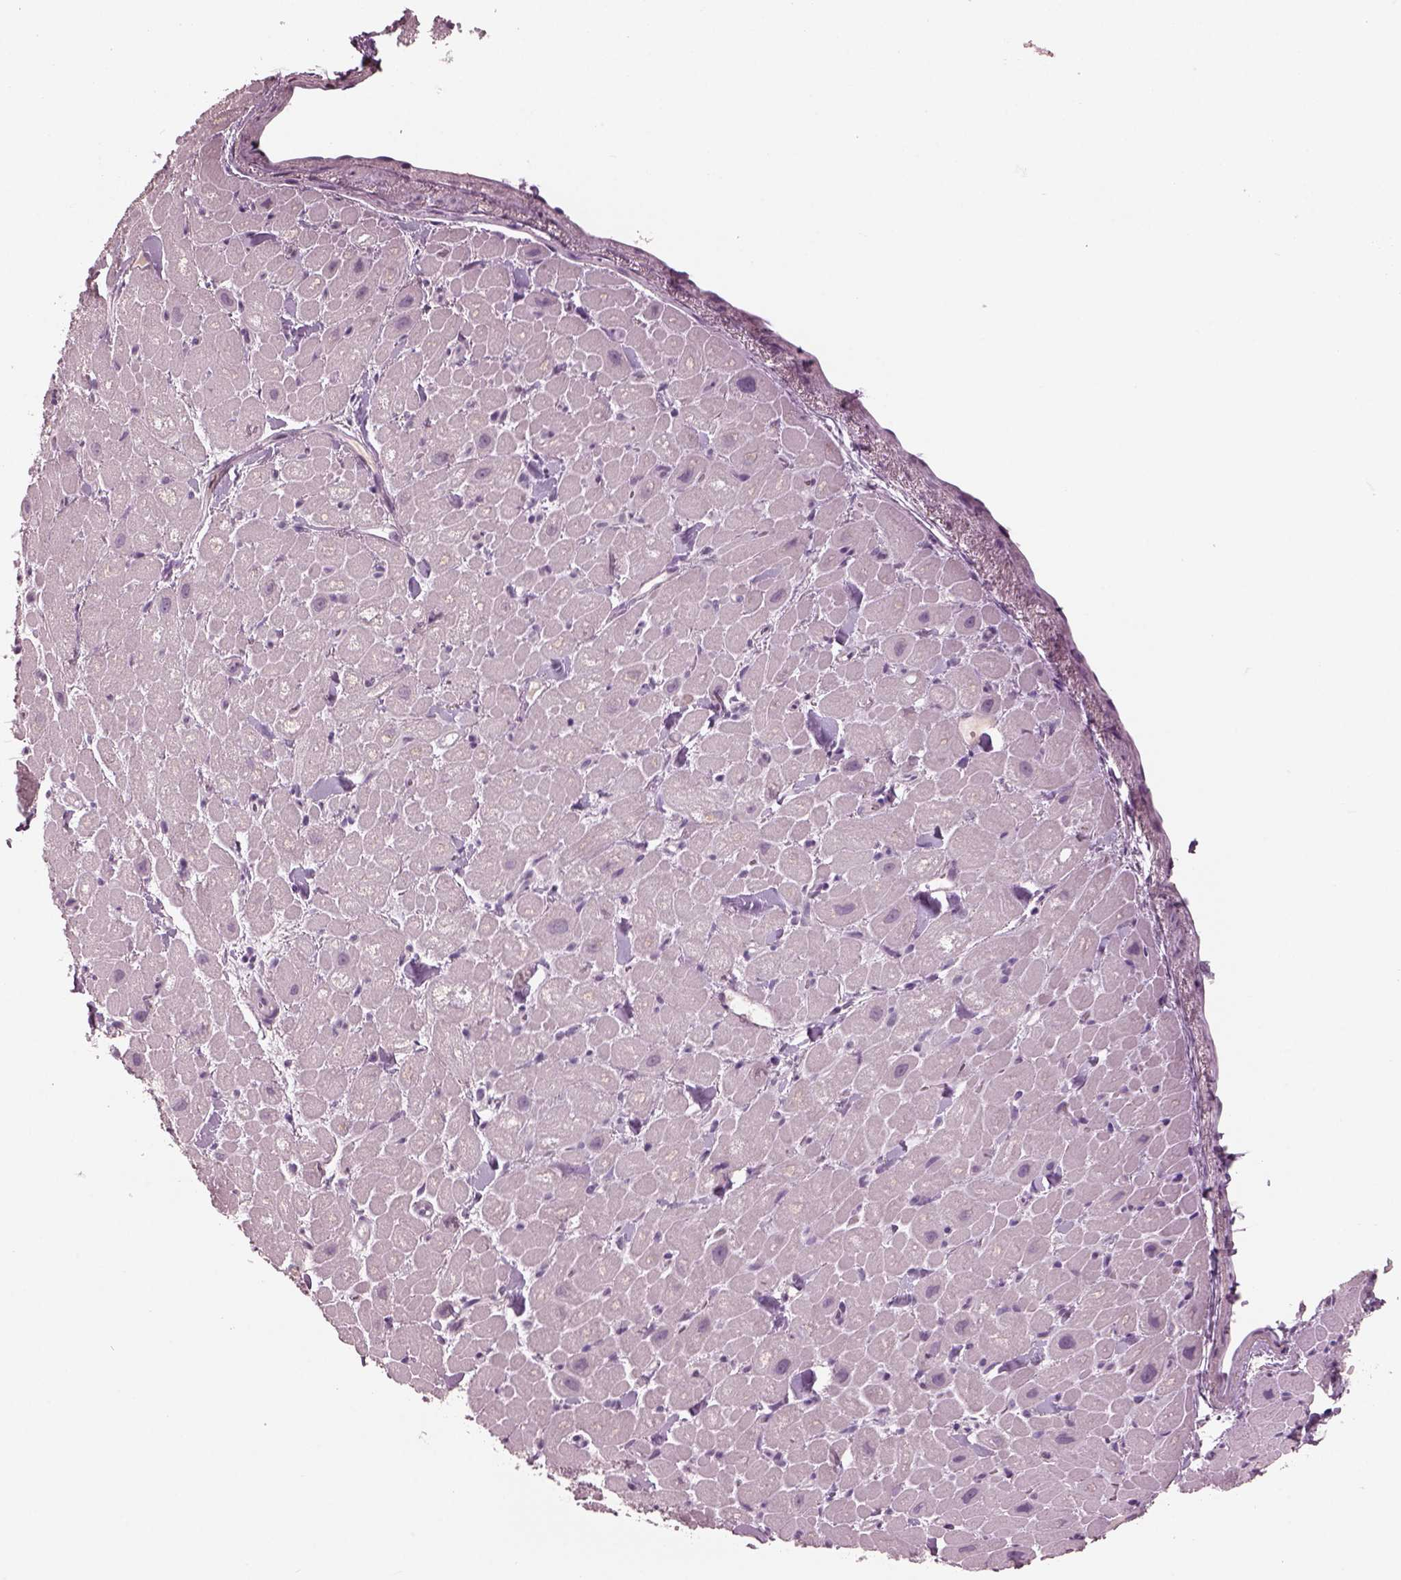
{"staining": {"intensity": "negative", "quantity": "none", "location": "none"}, "tissue": "heart muscle", "cell_type": "Cardiomyocytes", "image_type": "normal", "snomed": [{"axis": "morphology", "description": "Normal tissue, NOS"}, {"axis": "topography", "description": "Heart"}], "caption": "An image of heart muscle stained for a protein shows no brown staining in cardiomyocytes. (Brightfield microscopy of DAB (3,3'-diaminobenzidine) immunohistochemistry at high magnification).", "gene": "PACRG", "patient": {"sex": "male", "age": 60}}